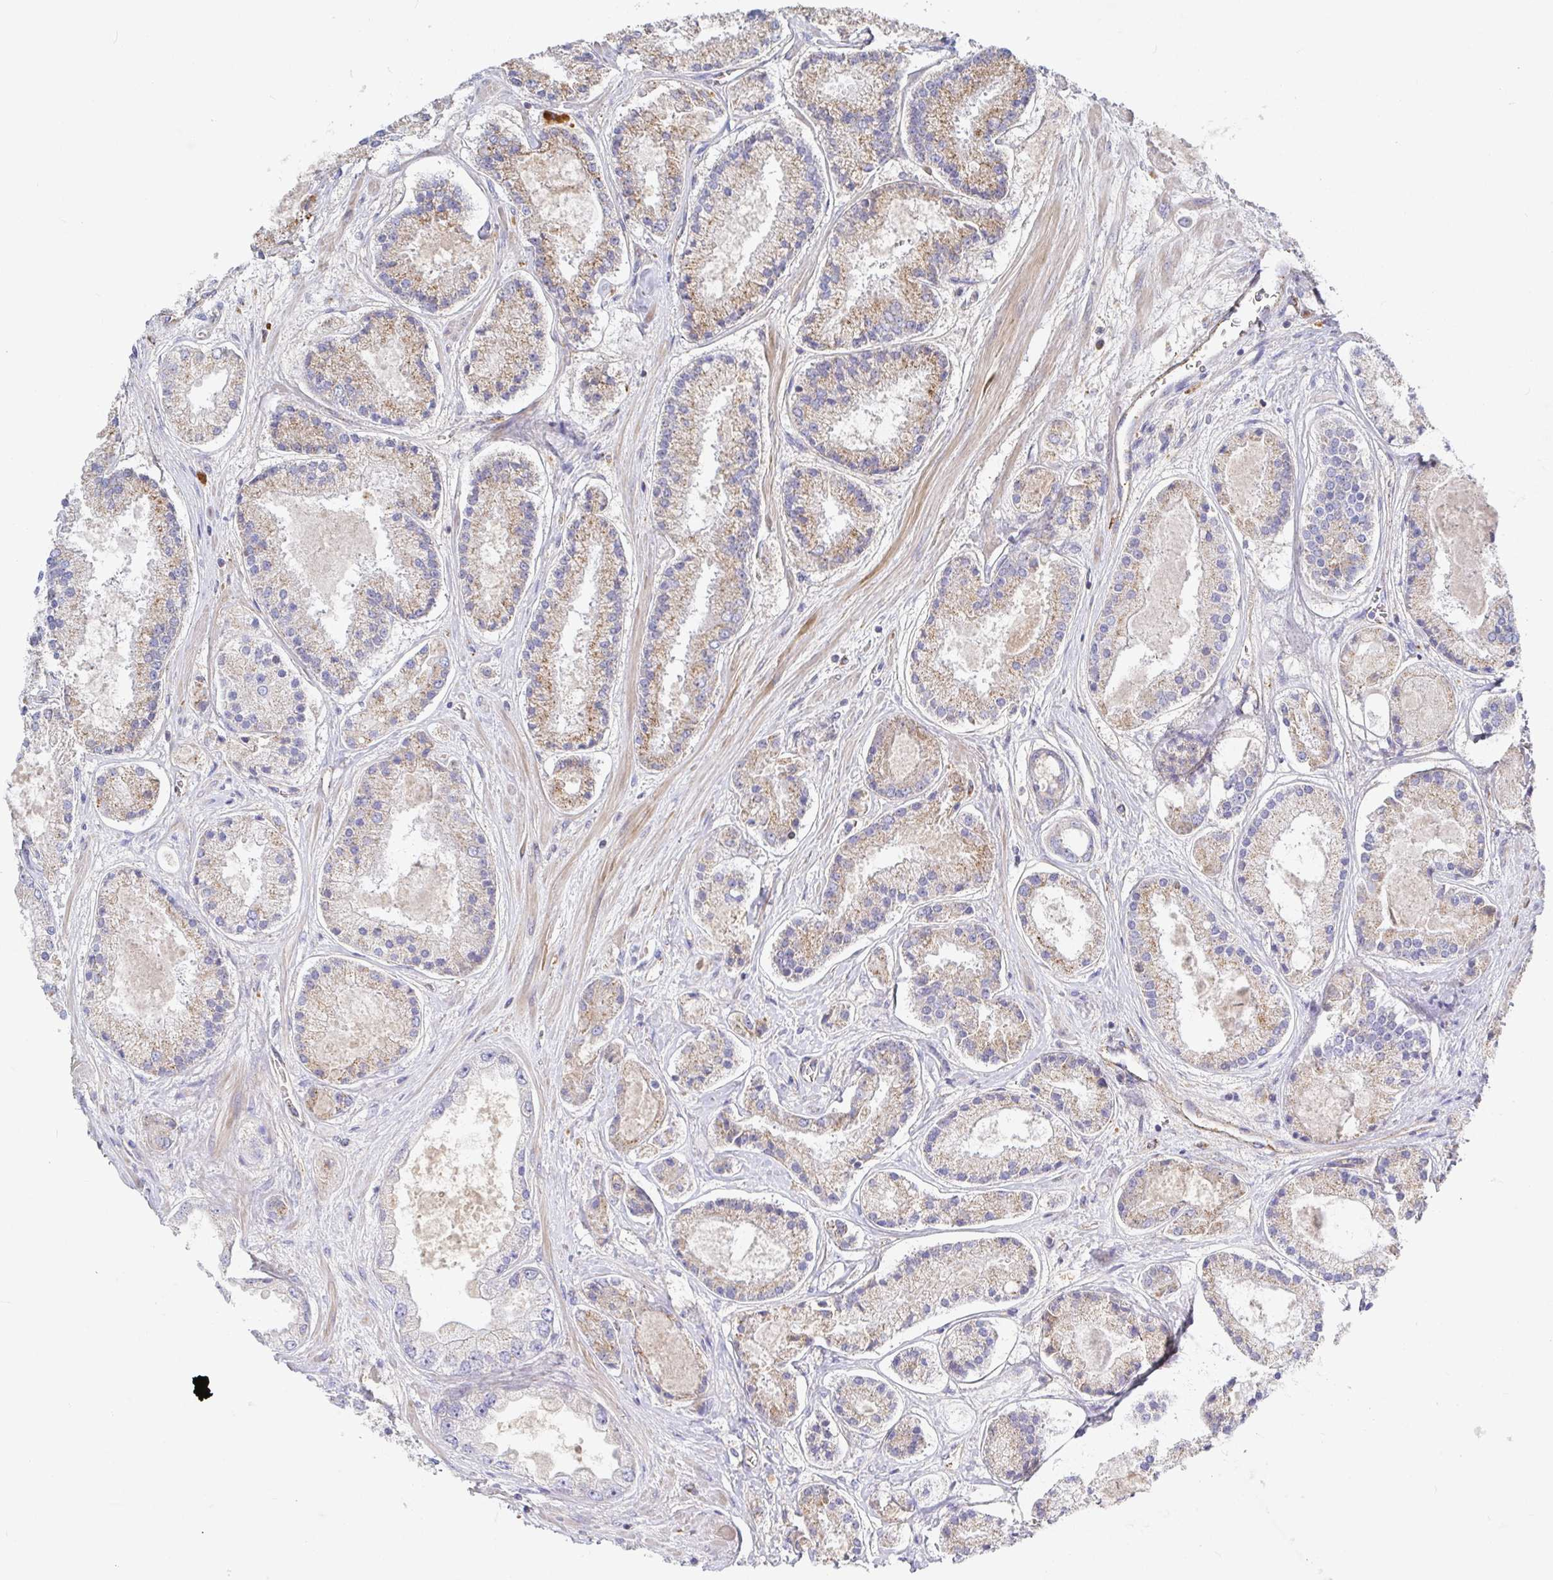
{"staining": {"intensity": "weak", "quantity": "25%-75%", "location": "cytoplasmic/membranous"}, "tissue": "prostate cancer", "cell_type": "Tumor cells", "image_type": "cancer", "snomed": [{"axis": "morphology", "description": "Adenocarcinoma, High grade"}, {"axis": "topography", "description": "Prostate"}], "caption": "A micrograph of human high-grade adenocarcinoma (prostate) stained for a protein demonstrates weak cytoplasmic/membranous brown staining in tumor cells. (DAB = brown stain, brightfield microscopy at high magnification).", "gene": "IRAK2", "patient": {"sex": "male", "age": 67}}